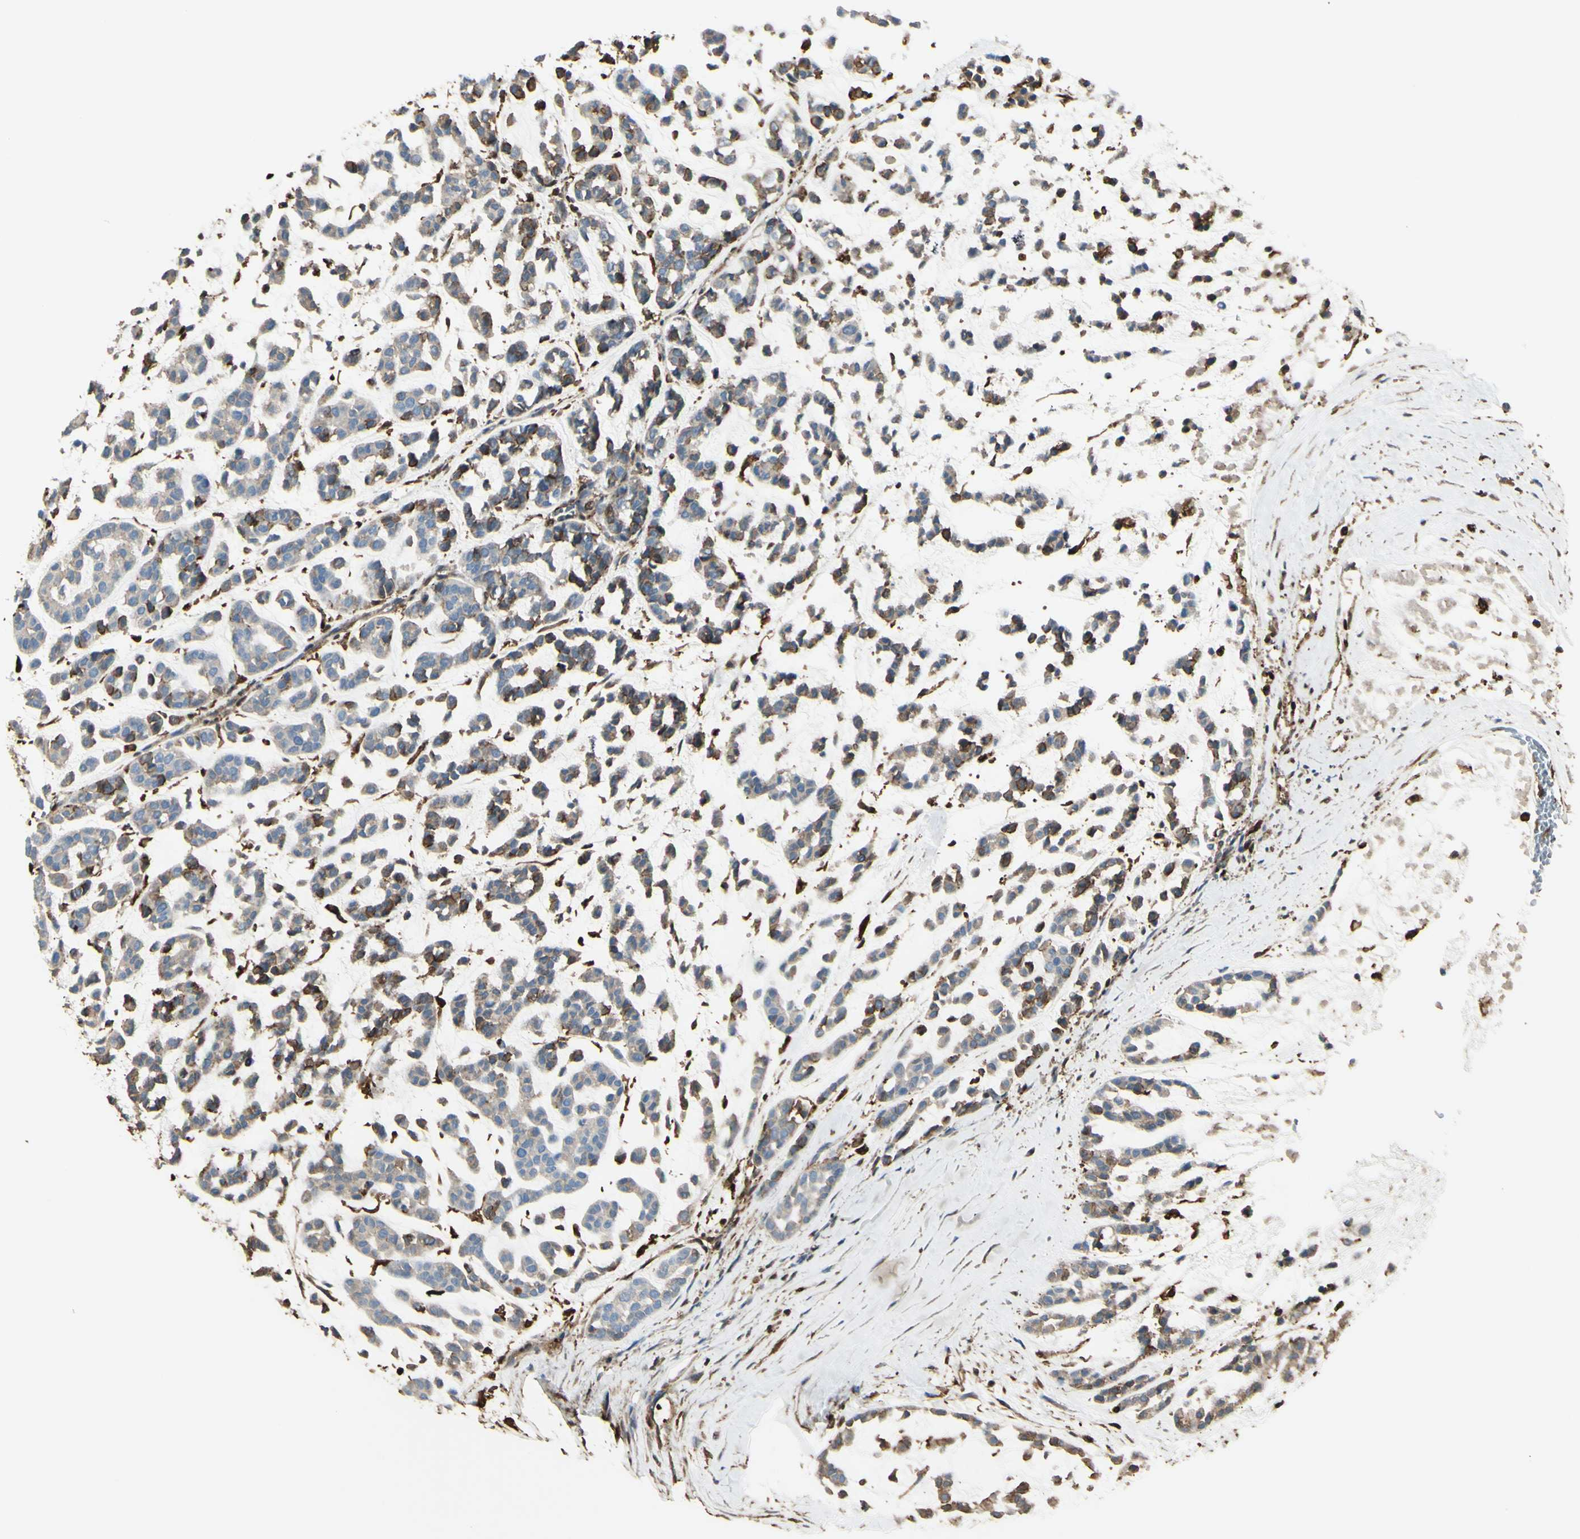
{"staining": {"intensity": "weak", "quantity": ">75%", "location": "cytoplasmic/membranous"}, "tissue": "head and neck cancer", "cell_type": "Tumor cells", "image_type": "cancer", "snomed": [{"axis": "morphology", "description": "Adenocarcinoma, NOS"}, {"axis": "morphology", "description": "Adenoma, NOS"}, {"axis": "topography", "description": "Head-Neck"}], "caption": "Protein expression by immunohistochemistry shows weak cytoplasmic/membranous expression in about >75% of tumor cells in head and neck cancer (adenocarcinoma).", "gene": "GSN", "patient": {"sex": "female", "age": 55}}